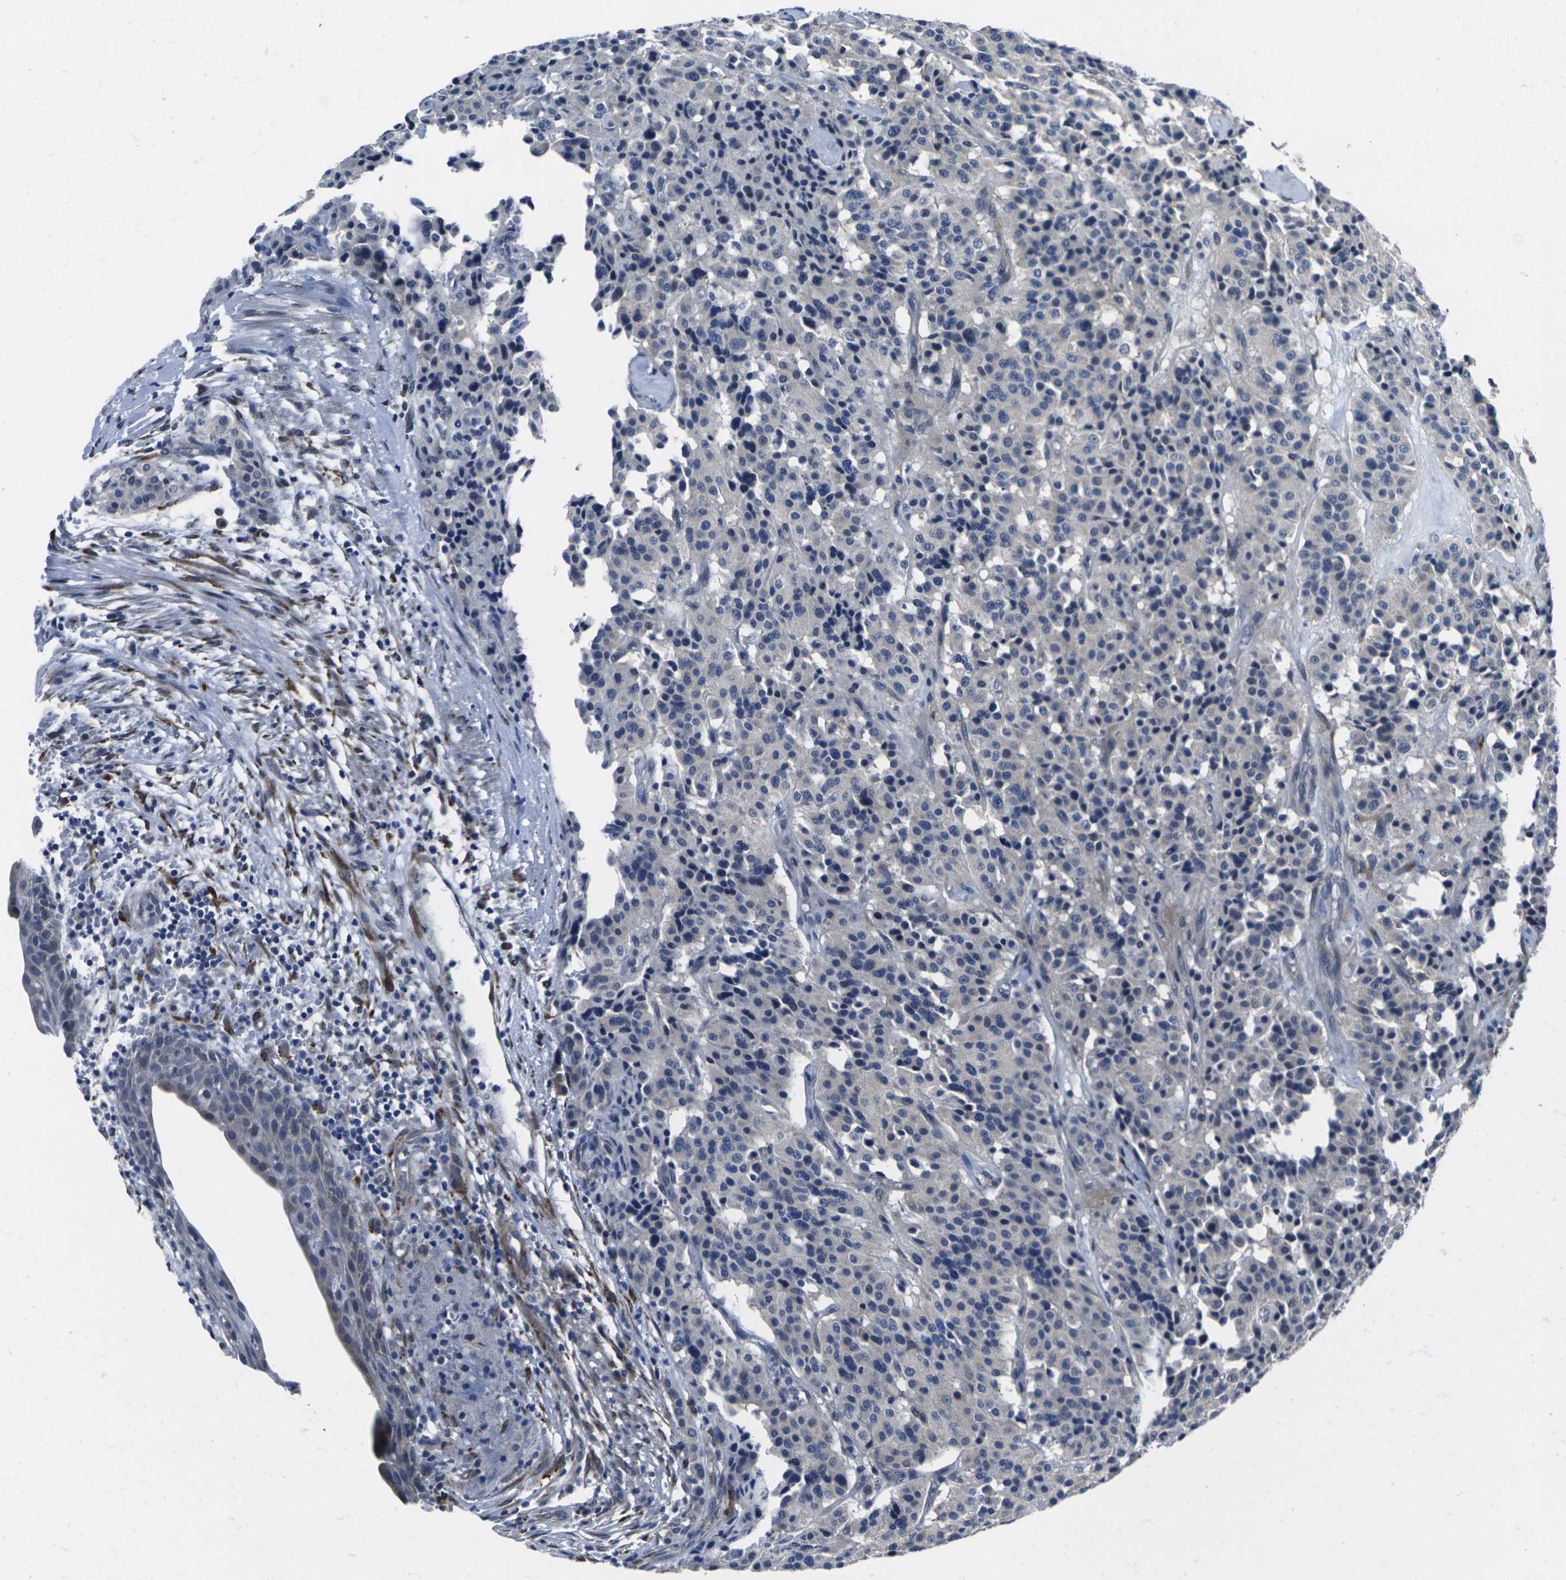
{"staining": {"intensity": "weak", "quantity": "<25%", "location": "cytoplasmic/membranous"}, "tissue": "carcinoid", "cell_type": "Tumor cells", "image_type": "cancer", "snomed": [{"axis": "morphology", "description": "Carcinoid, malignant, NOS"}, {"axis": "topography", "description": "Lung"}], "caption": "Tumor cells are negative for protein expression in human malignant carcinoid.", "gene": "CYP2C8", "patient": {"sex": "male", "age": 30}}